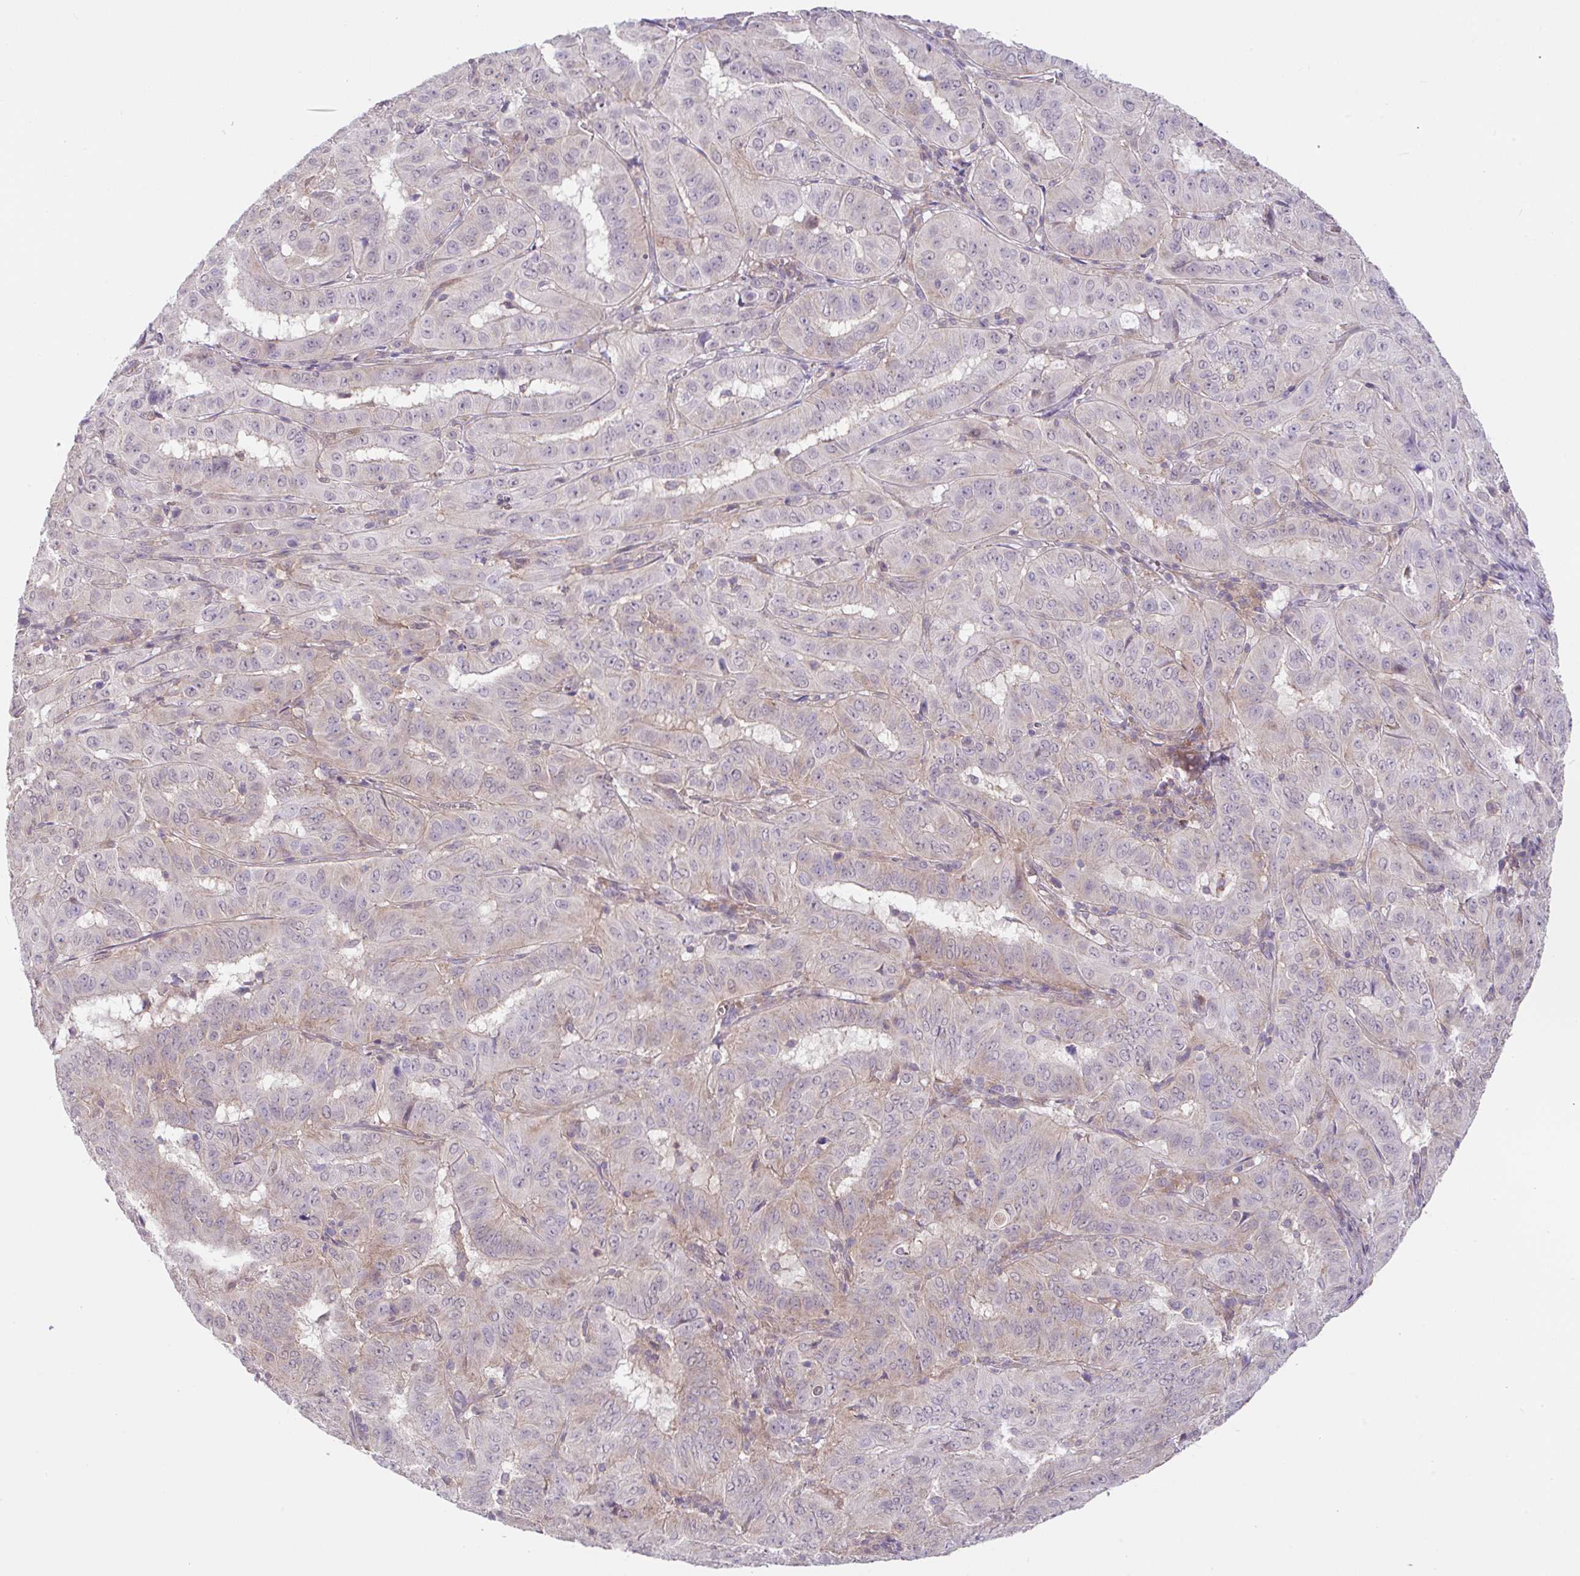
{"staining": {"intensity": "moderate", "quantity": "<25%", "location": "cytoplasmic/membranous"}, "tissue": "pancreatic cancer", "cell_type": "Tumor cells", "image_type": "cancer", "snomed": [{"axis": "morphology", "description": "Adenocarcinoma, NOS"}, {"axis": "topography", "description": "Pancreas"}], "caption": "Immunohistochemistry (IHC) of human pancreatic adenocarcinoma exhibits low levels of moderate cytoplasmic/membranous positivity in approximately <25% of tumor cells. The staining is performed using DAB brown chromogen to label protein expression. The nuclei are counter-stained blue using hematoxylin.", "gene": "RALBP1", "patient": {"sex": "male", "age": 63}}